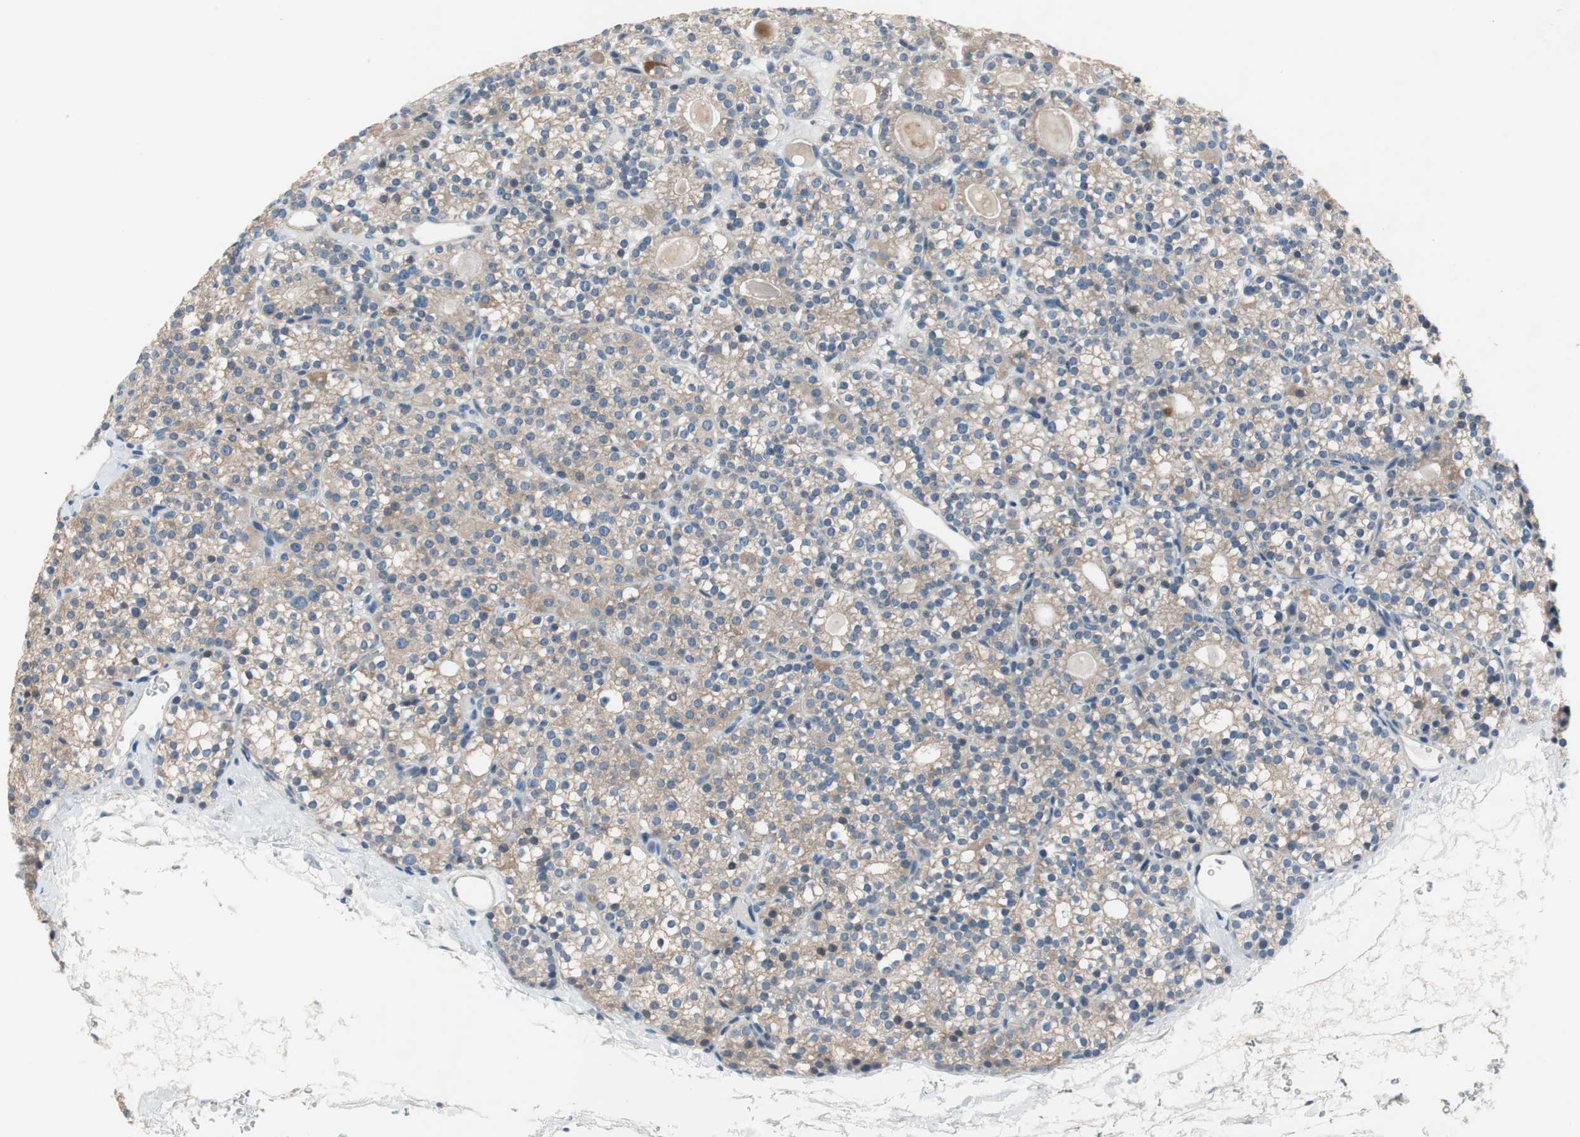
{"staining": {"intensity": "weak", "quantity": ">75%", "location": "cytoplasmic/membranous"}, "tissue": "parathyroid gland", "cell_type": "Glandular cells", "image_type": "normal", "snomed": [{"axis": "morphology", "description": "Normal tissue, NOS"}, {"axis": "topography", "description": "Parathyroid gland"}], "caption": "This histopathology image exhibits IHC staining of unremarkable human parathyroid gland, with low weak cytoplasmic/membranous expression in approximately >75% of glandular cells.", "gene": "TACR3", "patient": {"sex": "female", "age": 64}}